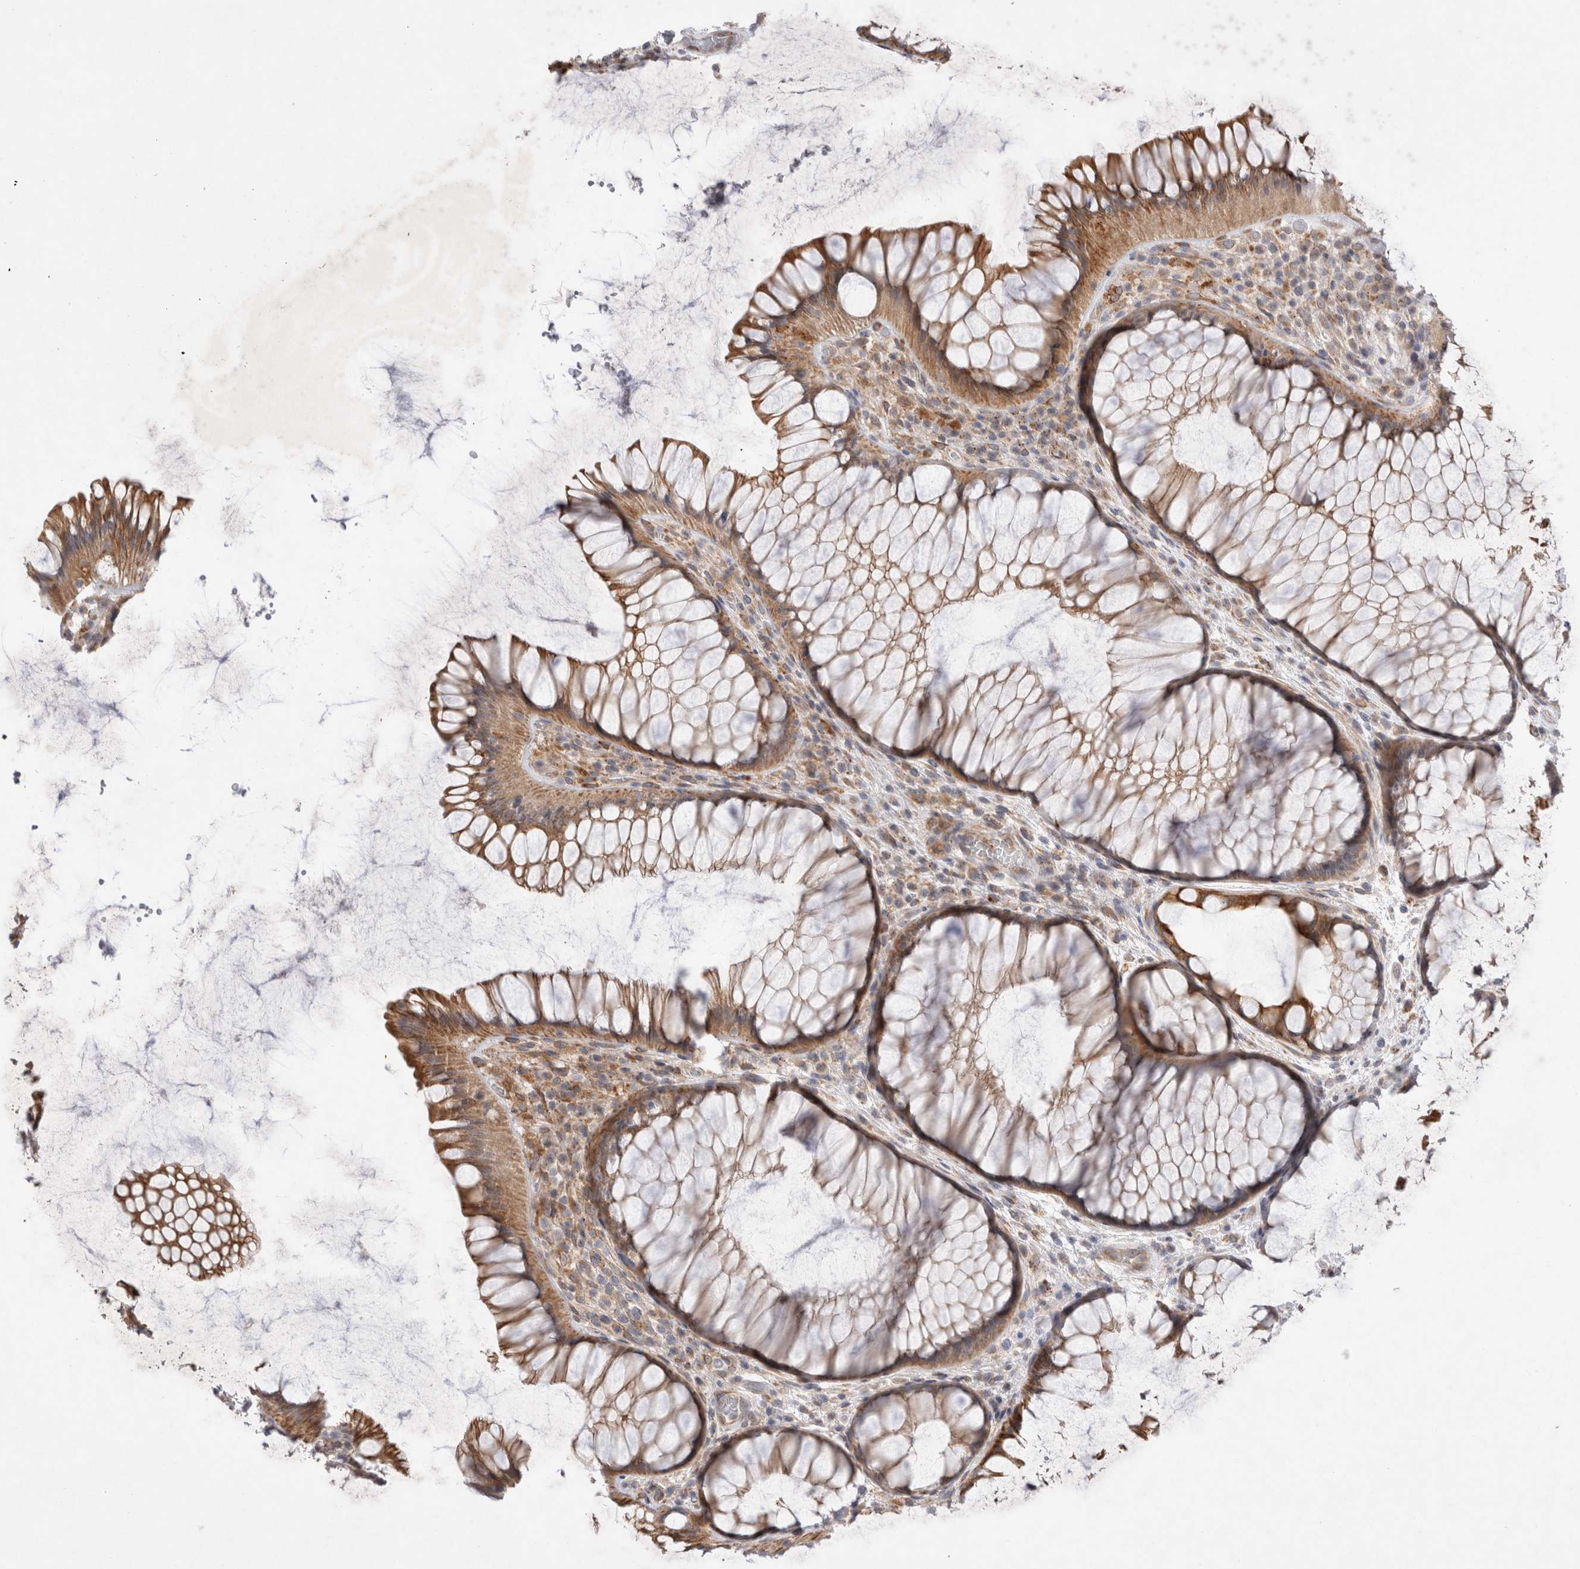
{"staining": {"intensity": "moderate", "quantity": ">75%", "location": "cytoplasmic/membranous"}, "tissue": "rectum", "cell_type": "Glandular cells", "image_type": "normal", "snomed": [{"axis": "morphology", "description": "Normal tissue, NOS"}, {"axis": "topography", "description": "Rectum"}], "caption": "This photomicrograph shows immunohistochemistry staining of normal rectum, with medium moderate cytoplasmic/membranous positivity in approximately >75% of glandular cells.", "gene": "NPC1", "patient": {"sex": "male", "age": 51}}